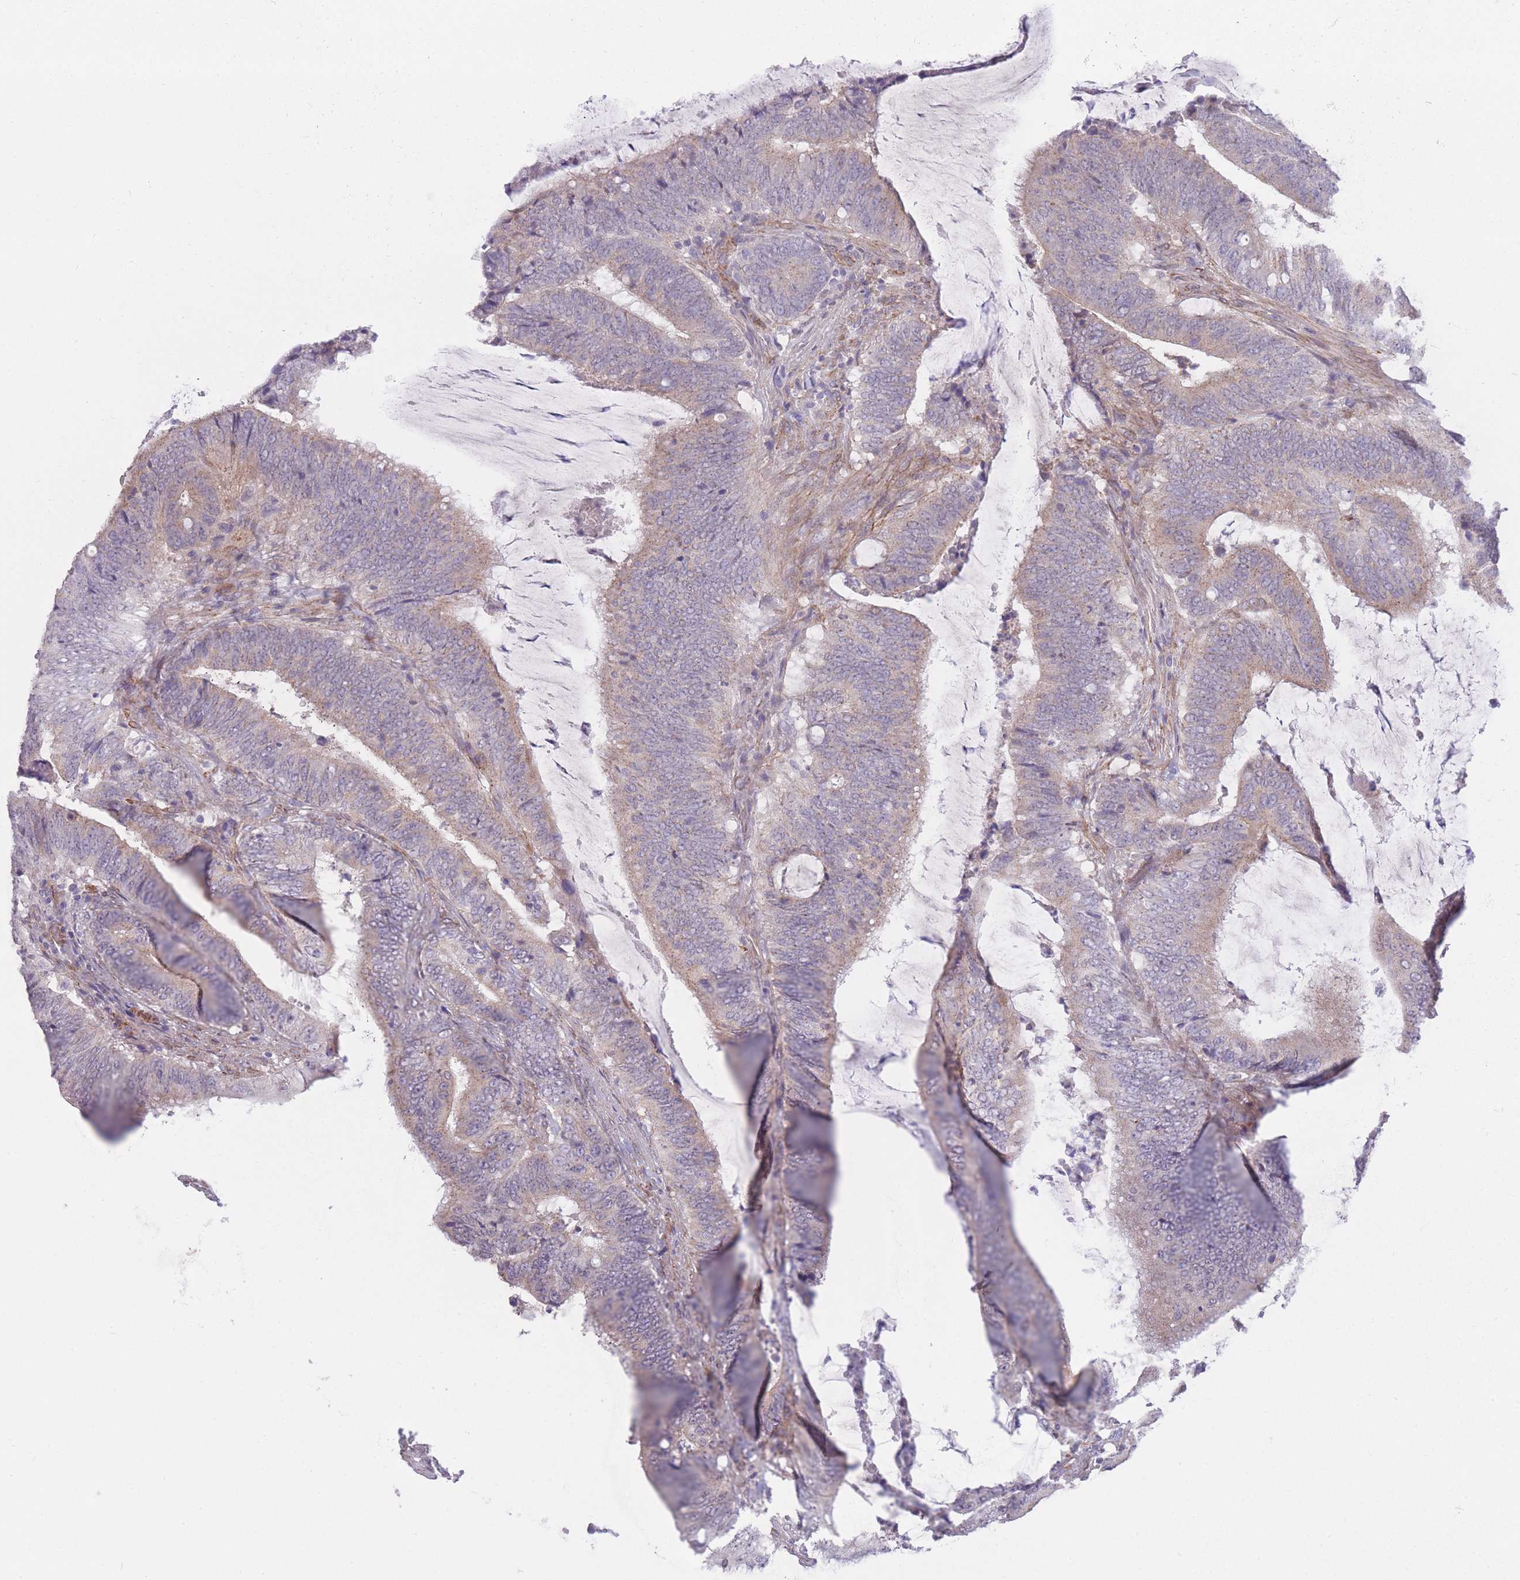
{"staining": {"intensity": "weak", "quantity": "25%-75%", "location": "cytoplasmic/membranous"}, "tissue": "colorectal cancer", "cell_type": "Tumor cells", "image_type": "cancer", "snomed": [{"axis": "morphology", "description": "Adenocarcinoma, NOS"}, {"axis": "topography", "description": "Colon"}], "caption": "Approximately 25%-75% of tumor cells in colorectal cancer show weak cytoplasmic/membranous protein staining as visualized by brown immunohistochemical staining.", "gene": "QTRT1", "patient": {"sex": "female", "age": 43}}